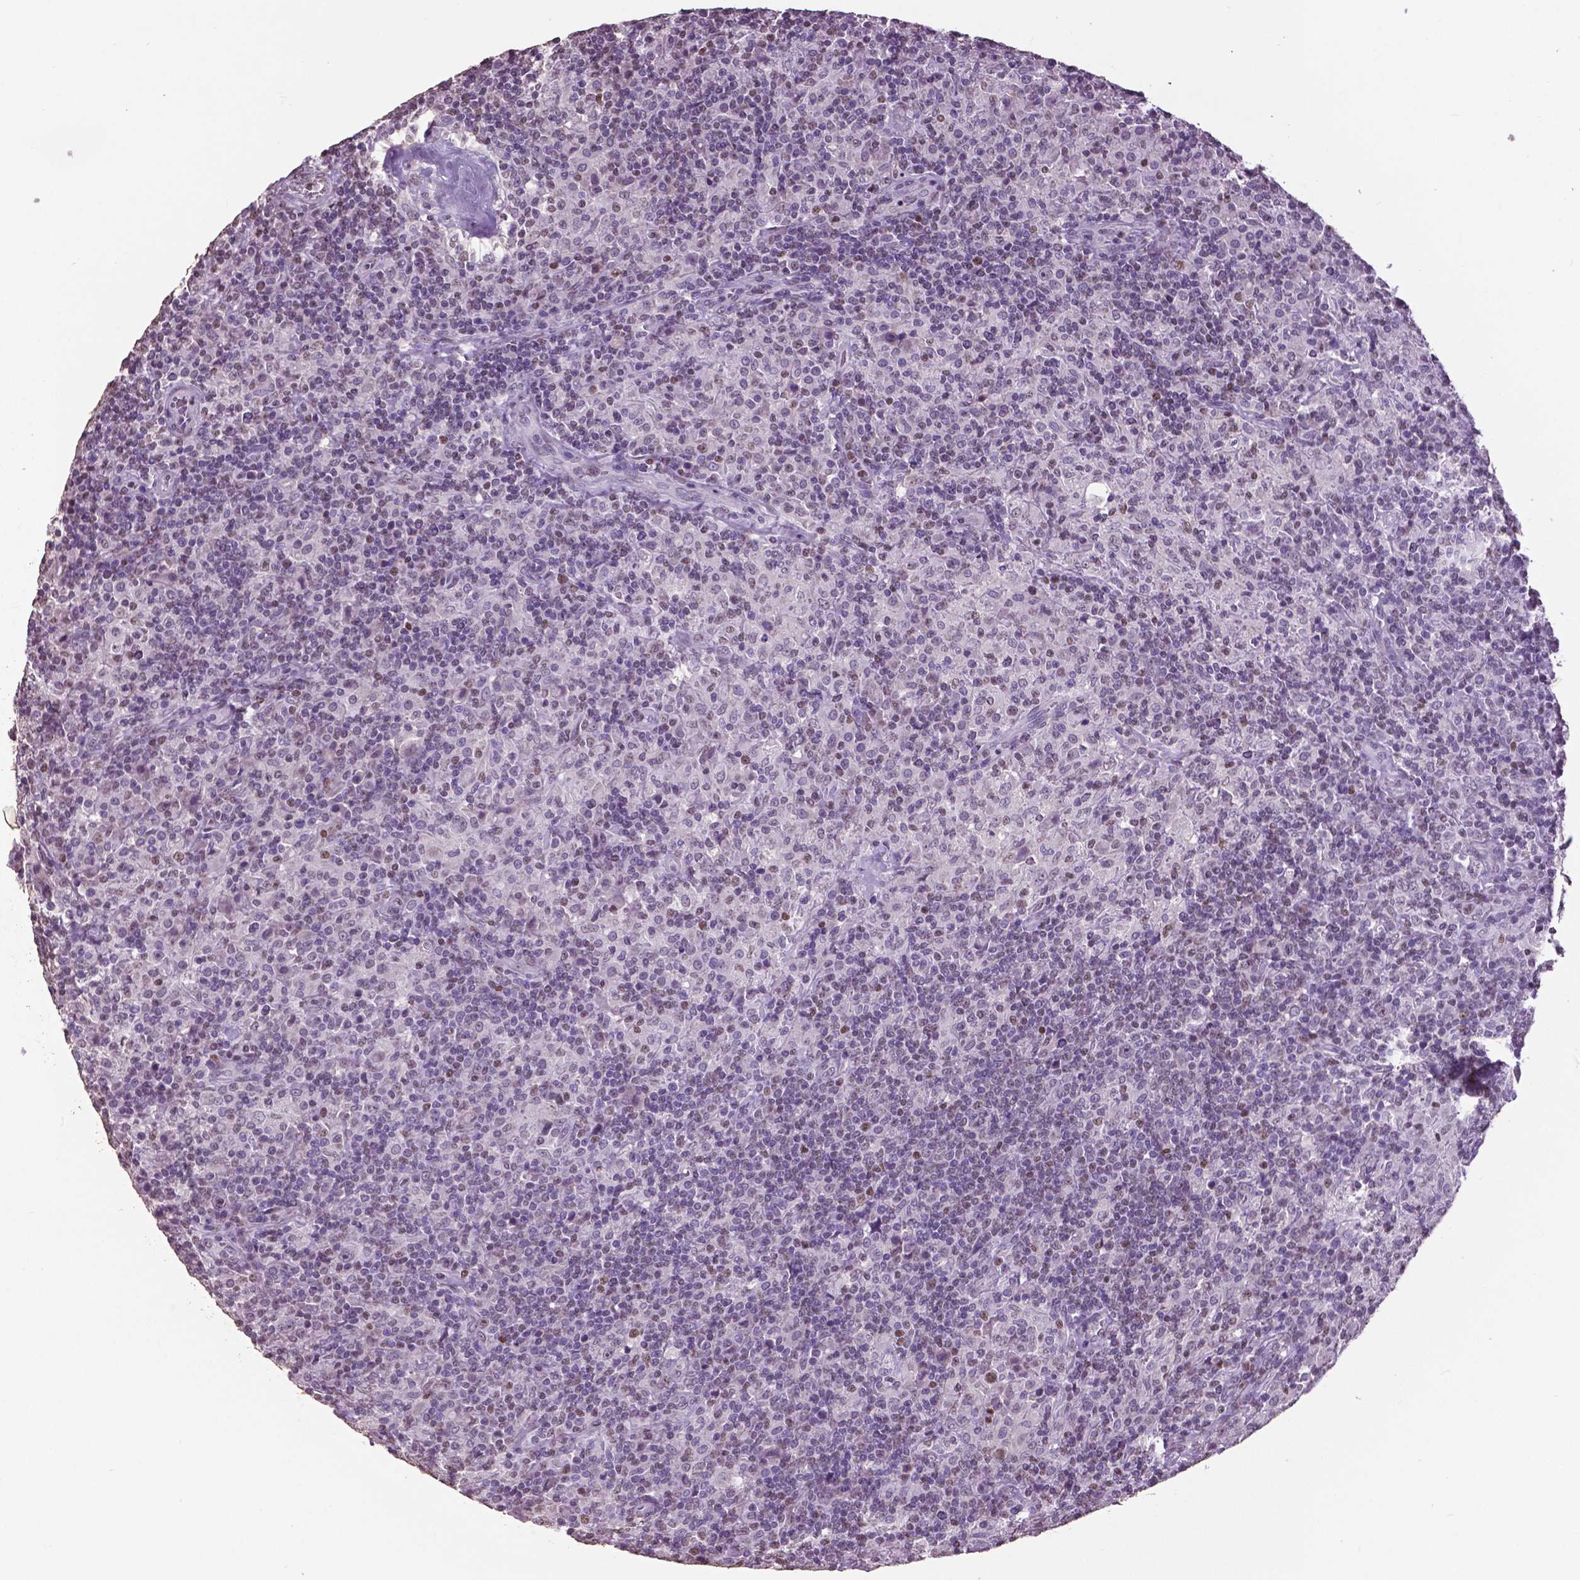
{"staining": {"intensity": "negative", "quantity": "none", "location": "none"}, "tissue": "lymphoma", "cell_type": "Tumor cells", "image_type": "cancer", "snomed": [{"axis": "morphology", "description": "Hodgkin's disease, NOS"}, {"axis": "topography", "description": "Lymph node"}], "caption": "Image shows no protein staining in tumor cells of lymphoma tissue.", "gene": "RUNX3", "patient": {"sex": "male", "age": 70}}